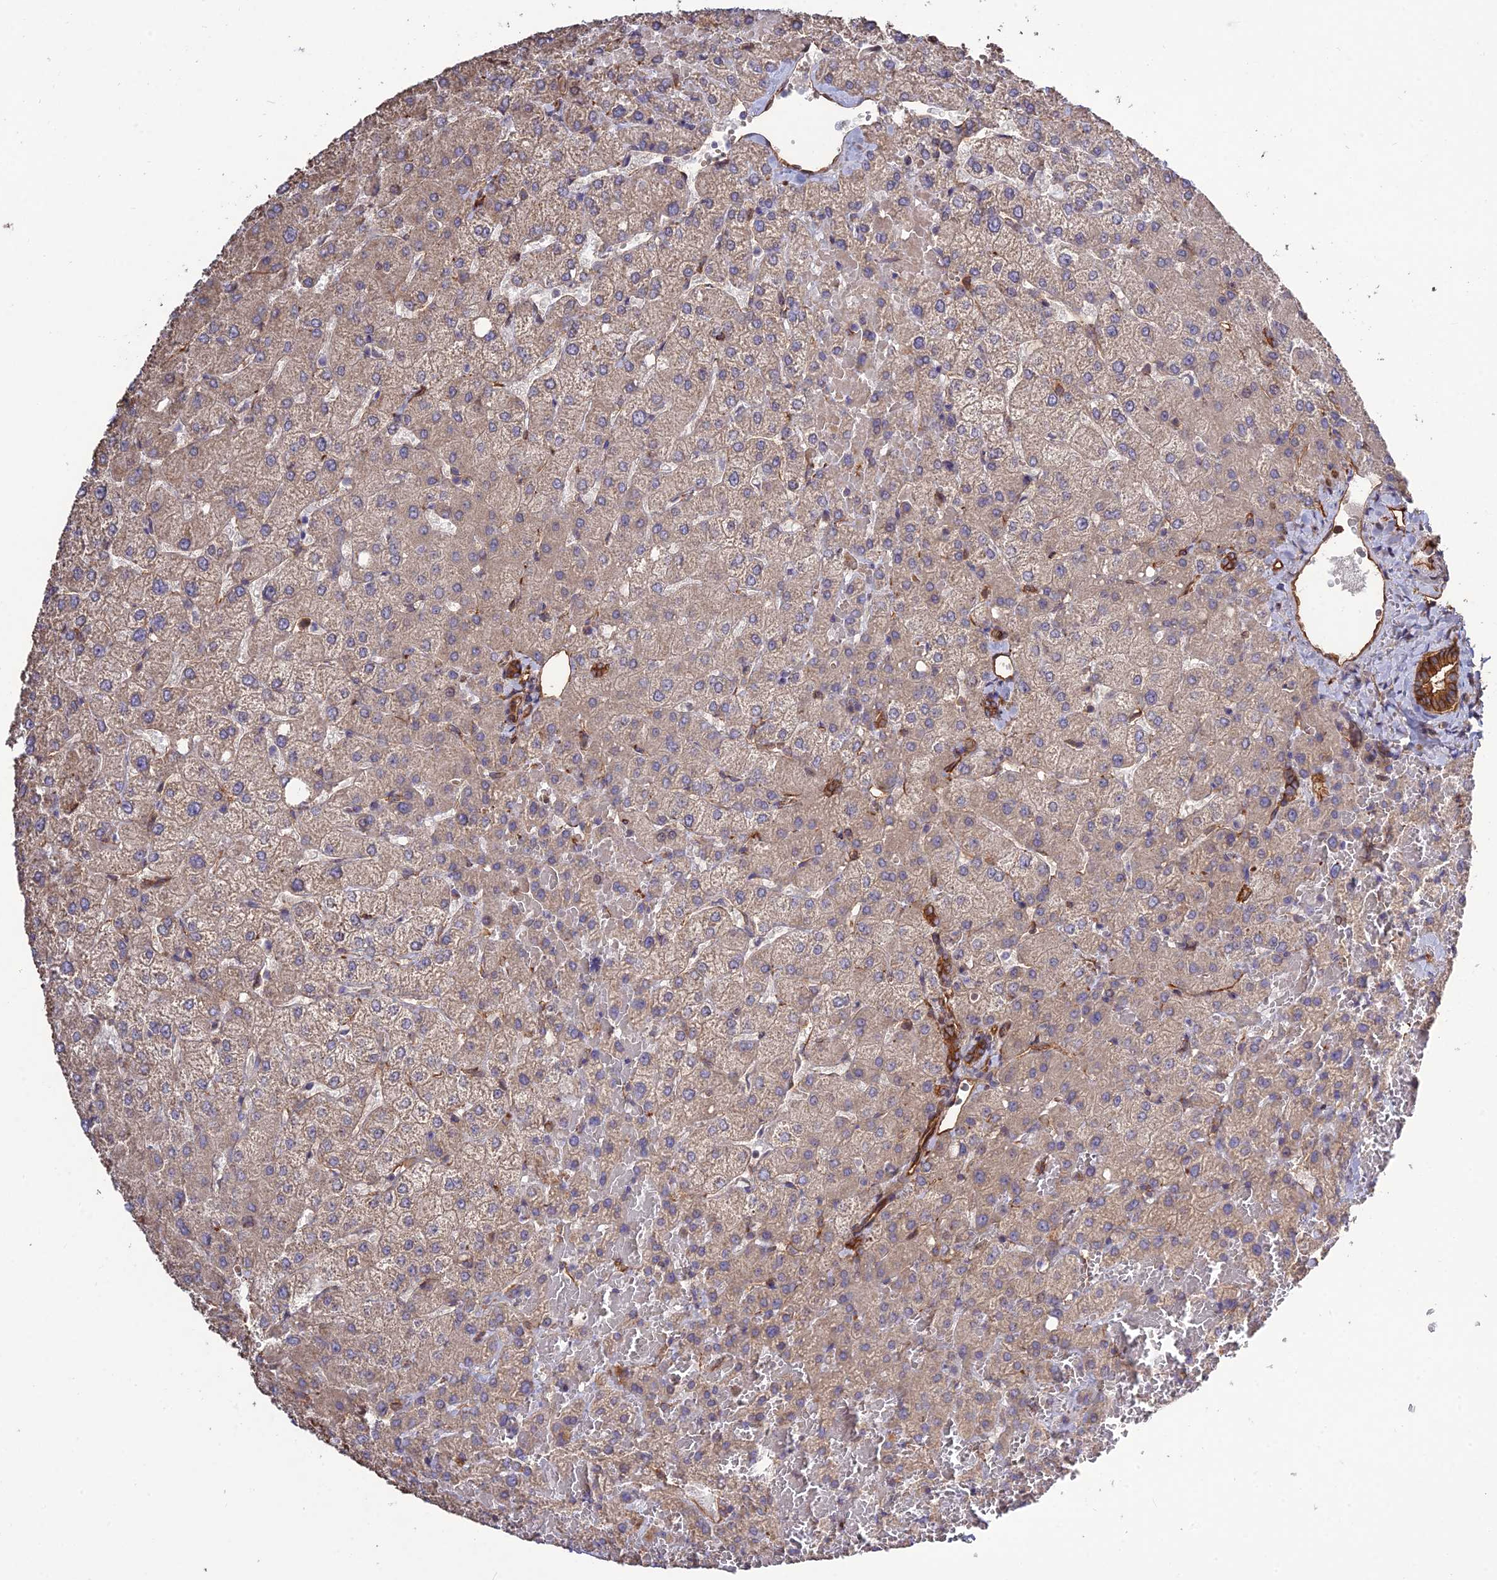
{"staining": {"intensity": "strong", "quantity": ">75%", "location": "cytoplasmic/membranous"}, "tissue": "liver", "cell_type": "Cholangiocytes", "image_type": "normal", "snomed": [{"axis": "morphology", "description": "Normal tissue, NOS"}, {"axis": "topography", "description": "Liver"}], "caption": "High-power microscopy captured an IHC histopathology image of normal liver, revealing strong cytoplasmic/membranous positivity in about >75% of cholangiocytes. (brown staining indicates protein expression, while blue staining denotes nuclei).", "gene": "CRTAP", "patient": {"sex": "female", "age": 54}}